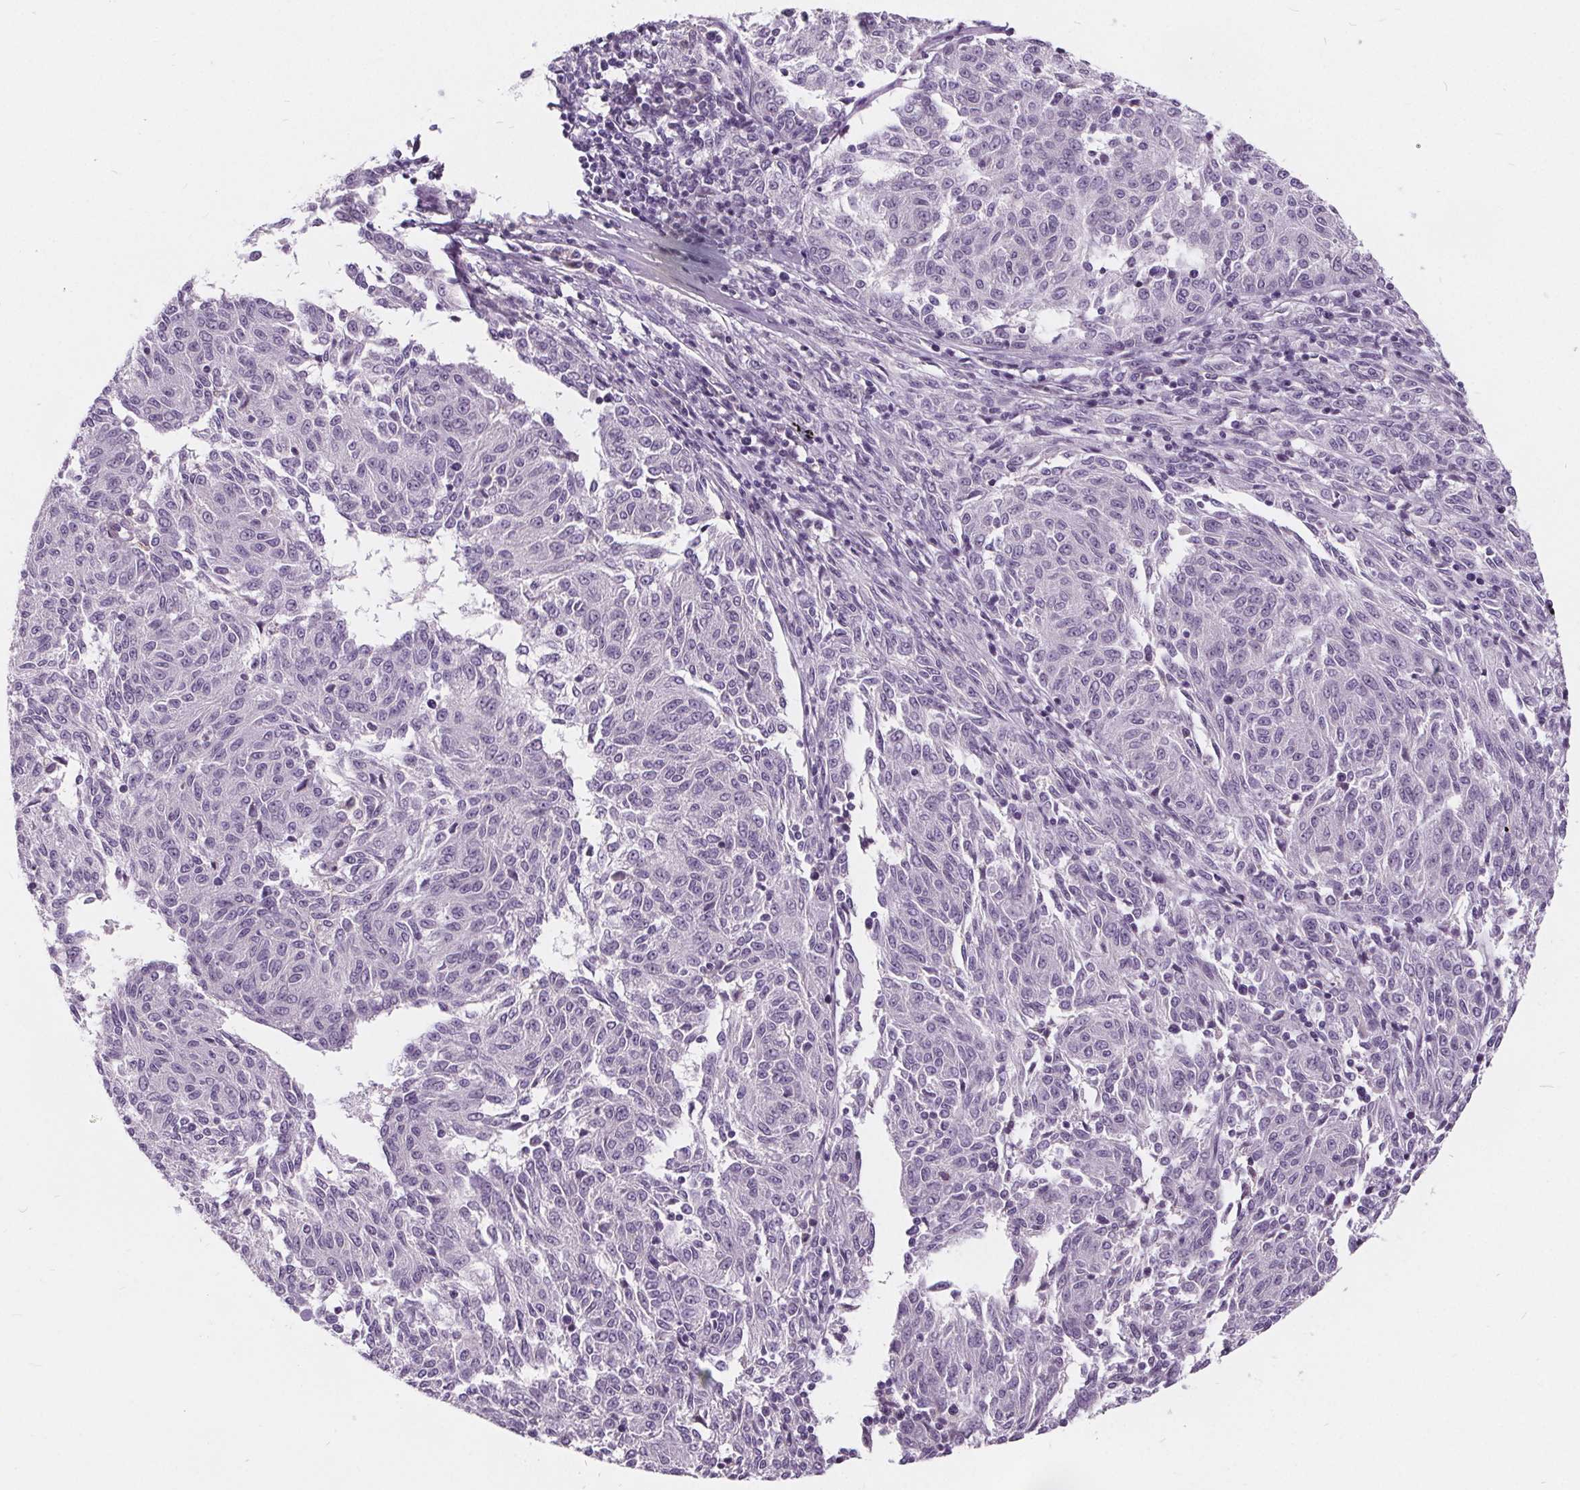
{"staining": {"intensity": "negative", "quantity": "none", "location": "none"}, "tissue": "melanoma", "cell_type": "Tumor cells", "image_type": "cancer", "snomed": [{"axis": "morphology", "description": "Malignant melanoma, NOS"}, {"axis": "topography", "description": "Skin"}], "caption": "Tumor cells are negative for protein expression in human melanoma.", "gene": "HAAO", "patient": {"sex": "female", "age": 72}}